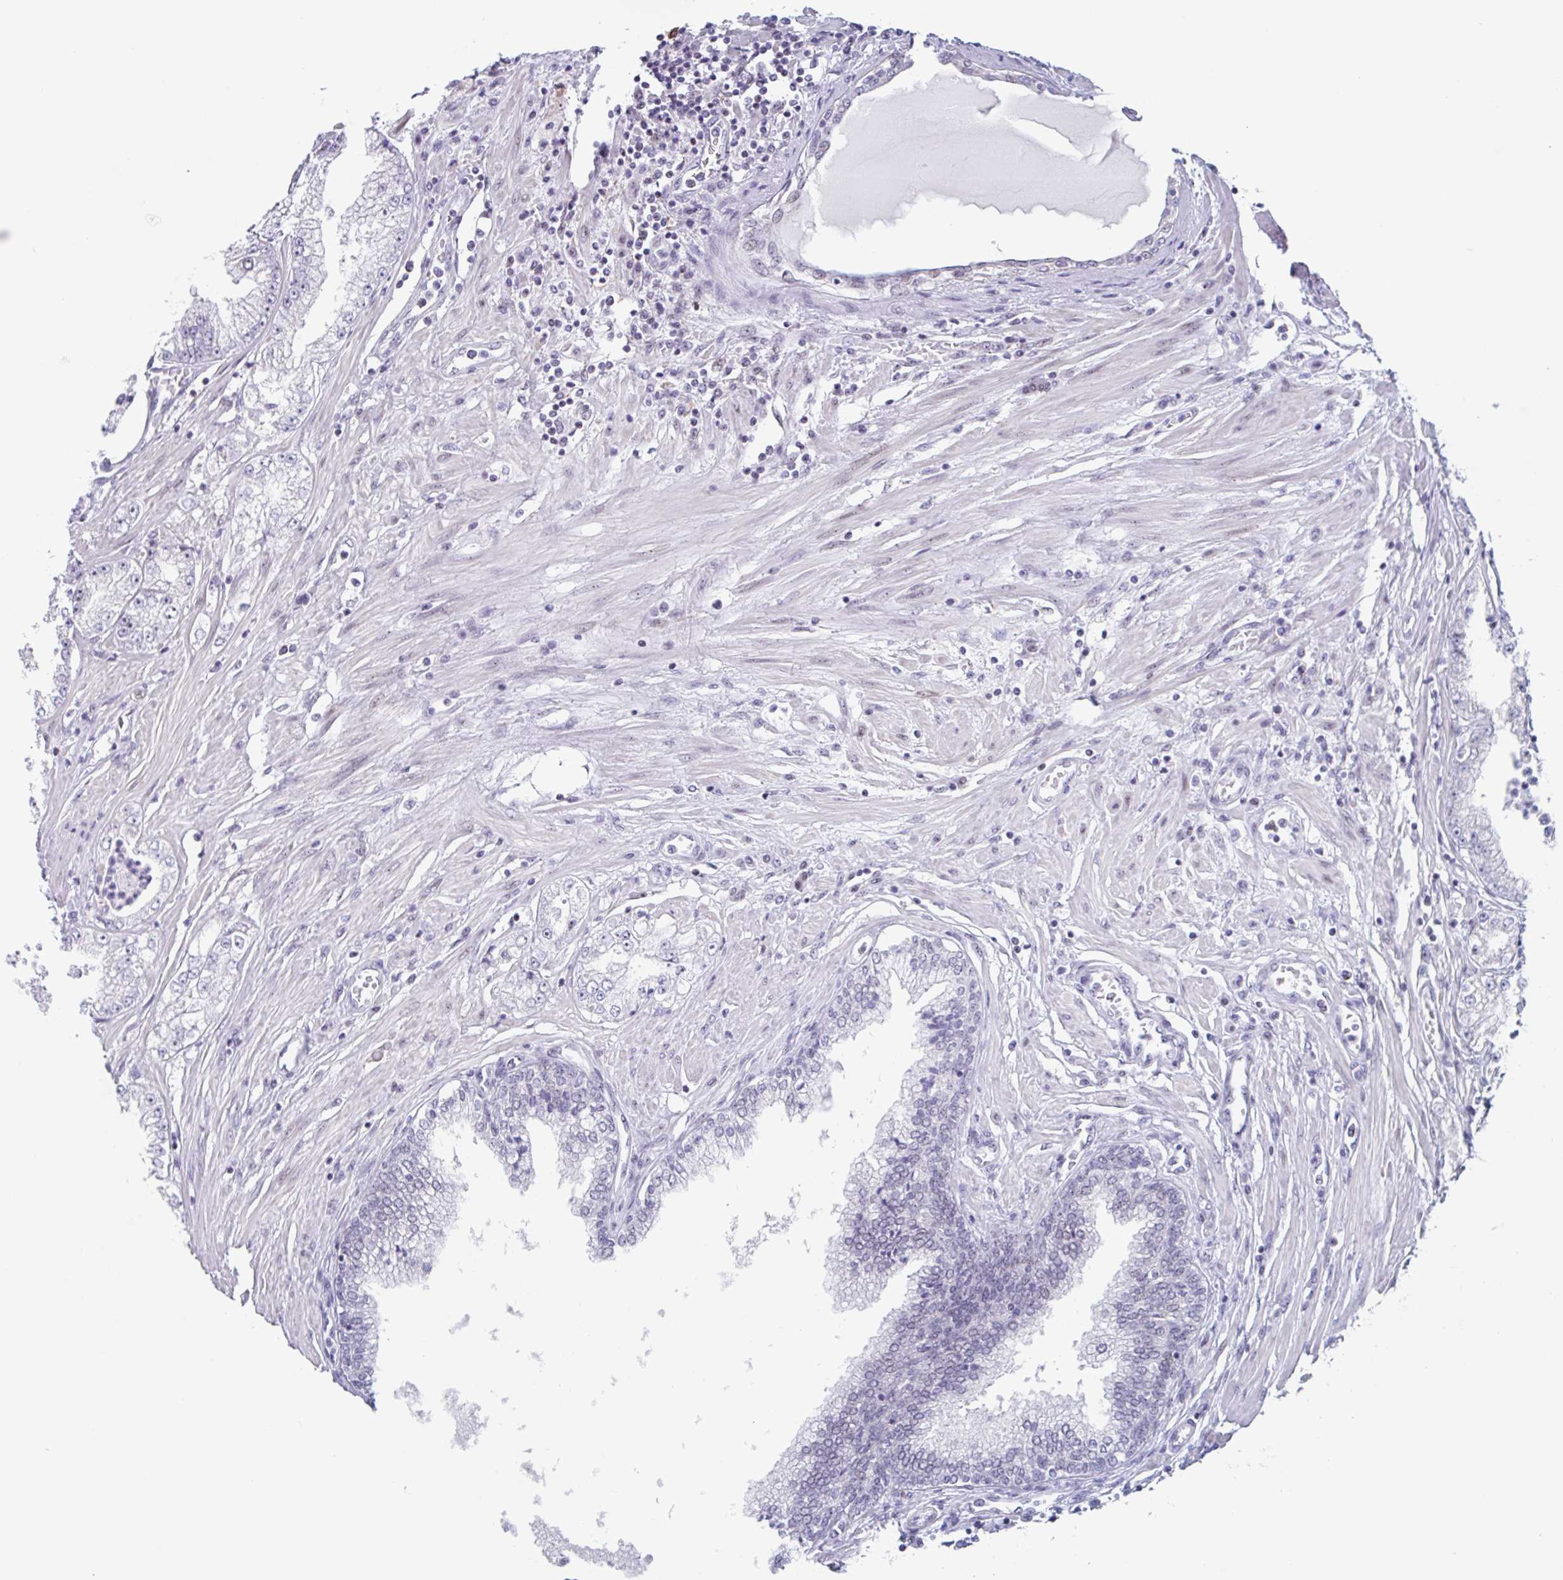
{"staining": {"intensity": "weak", "quantity": "<25%", "location": "nuclear"}, "tissue": "prostate cancer", "cell_type": "Tumor cells", "image_type": "cancer", "snomed": [{"axis": "morphology", "description": "Adenocarcinoma, High grade"}, {"axis": "topography", "description": "Prostate"}], "caption": "Prostate adenocarcinoma (high-grade) was stained to show a protein in brown. There is no significant expression in tumor cells.", "gene": "LENG9", "patient": {"sex": "male", "age": 69}}